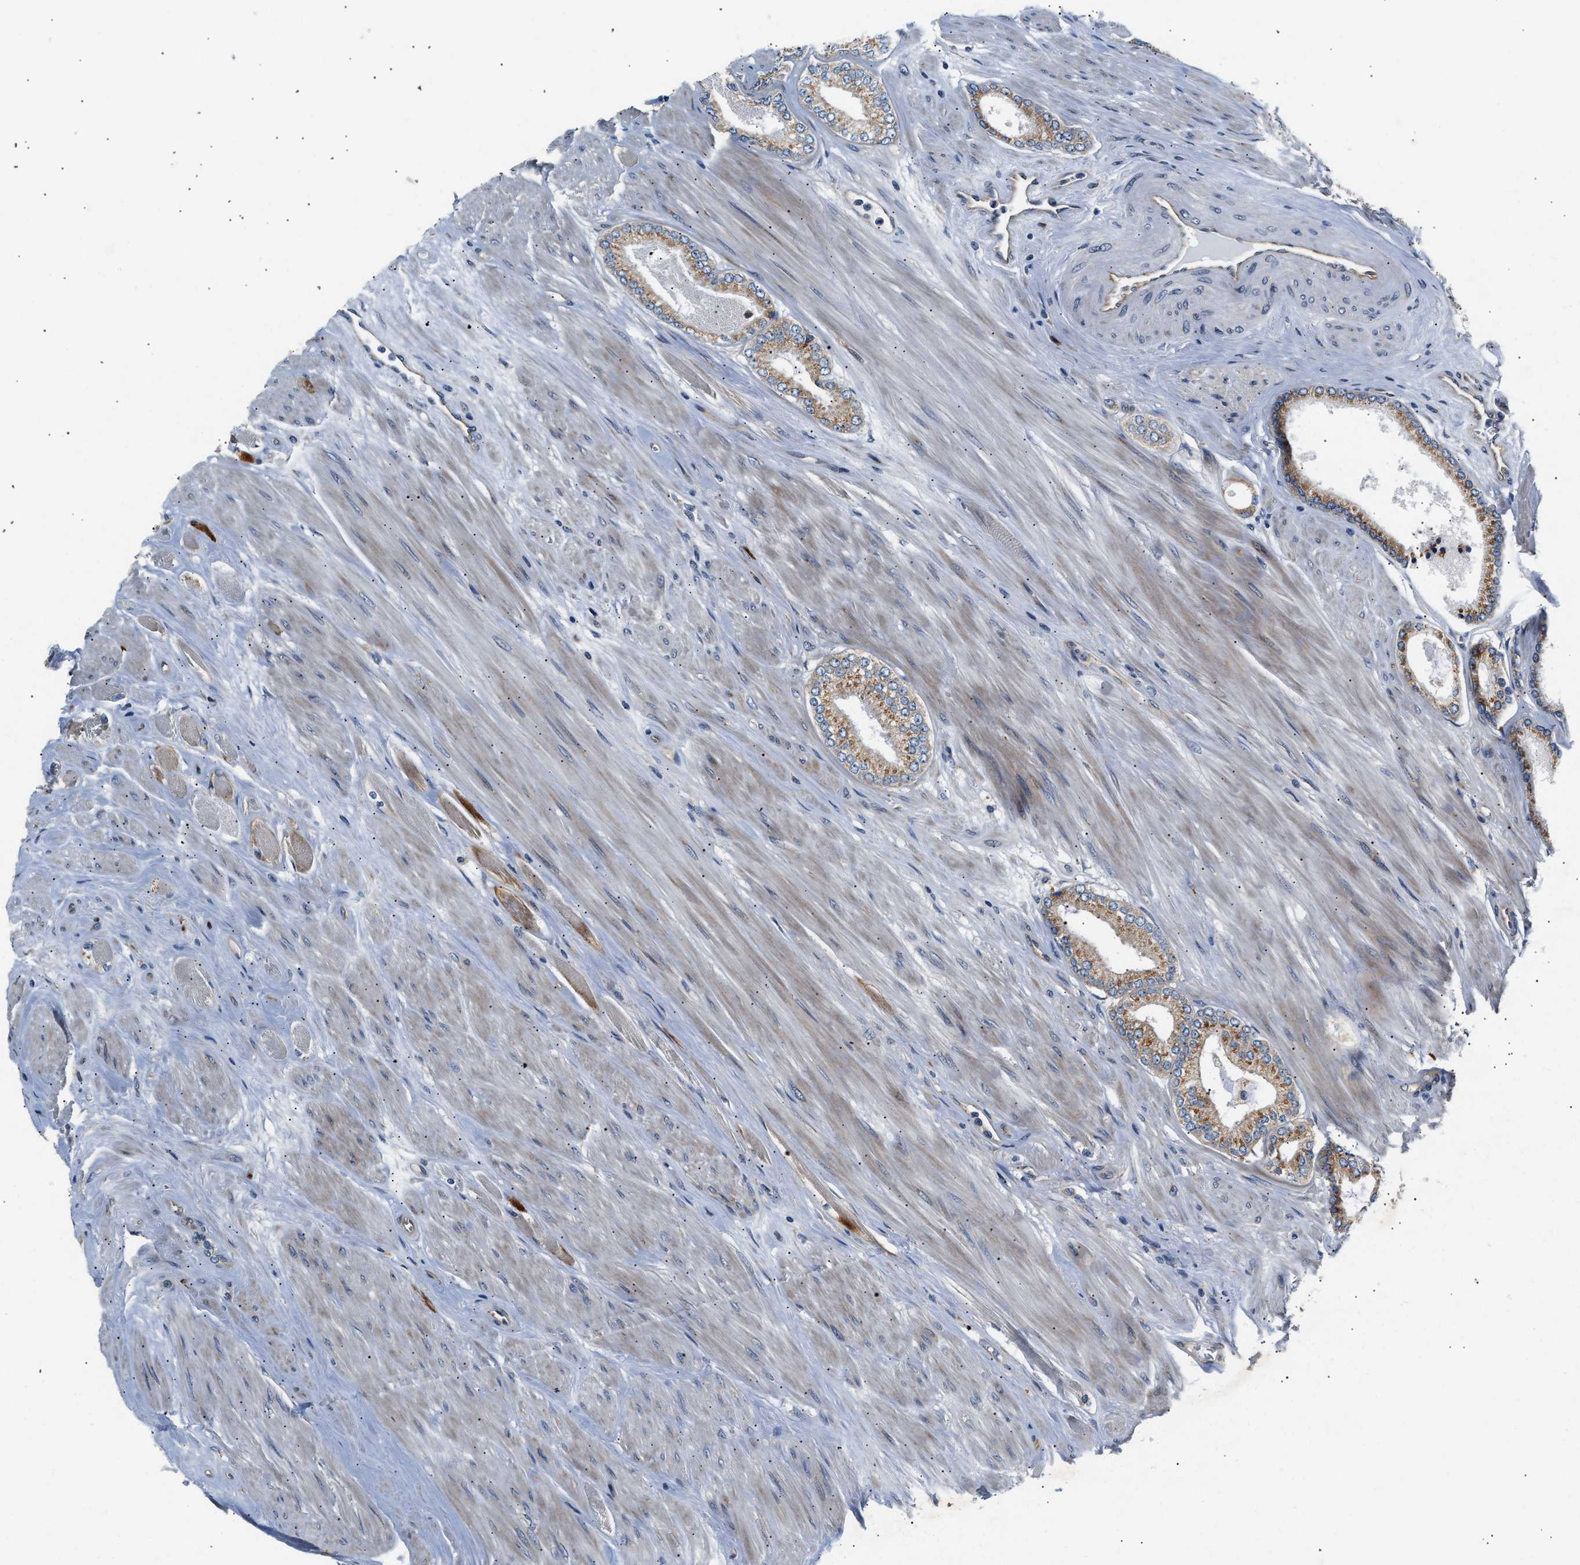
{"staining": {"intensity": "moderate", "quantity": ">75%", "location": "cytoplasmic/membranous"}, "tissue": "prostate cancer", "cell_type": "Tumor cells", "image_type": "cancer", "snomed": [{"axis": "morphology", "description": "Adenocarcinoma, High grade"}, {"axis": "topography", "description": "Prostate"}], "caption": "The immunohistochemical stain highlights moderate cytoplasmic/membranous positivity in tumor cells of prostate high-grade adenocarcinoma tissue.", "gene": "IFT74", "patient": {"sex": "male", "age": 61}}